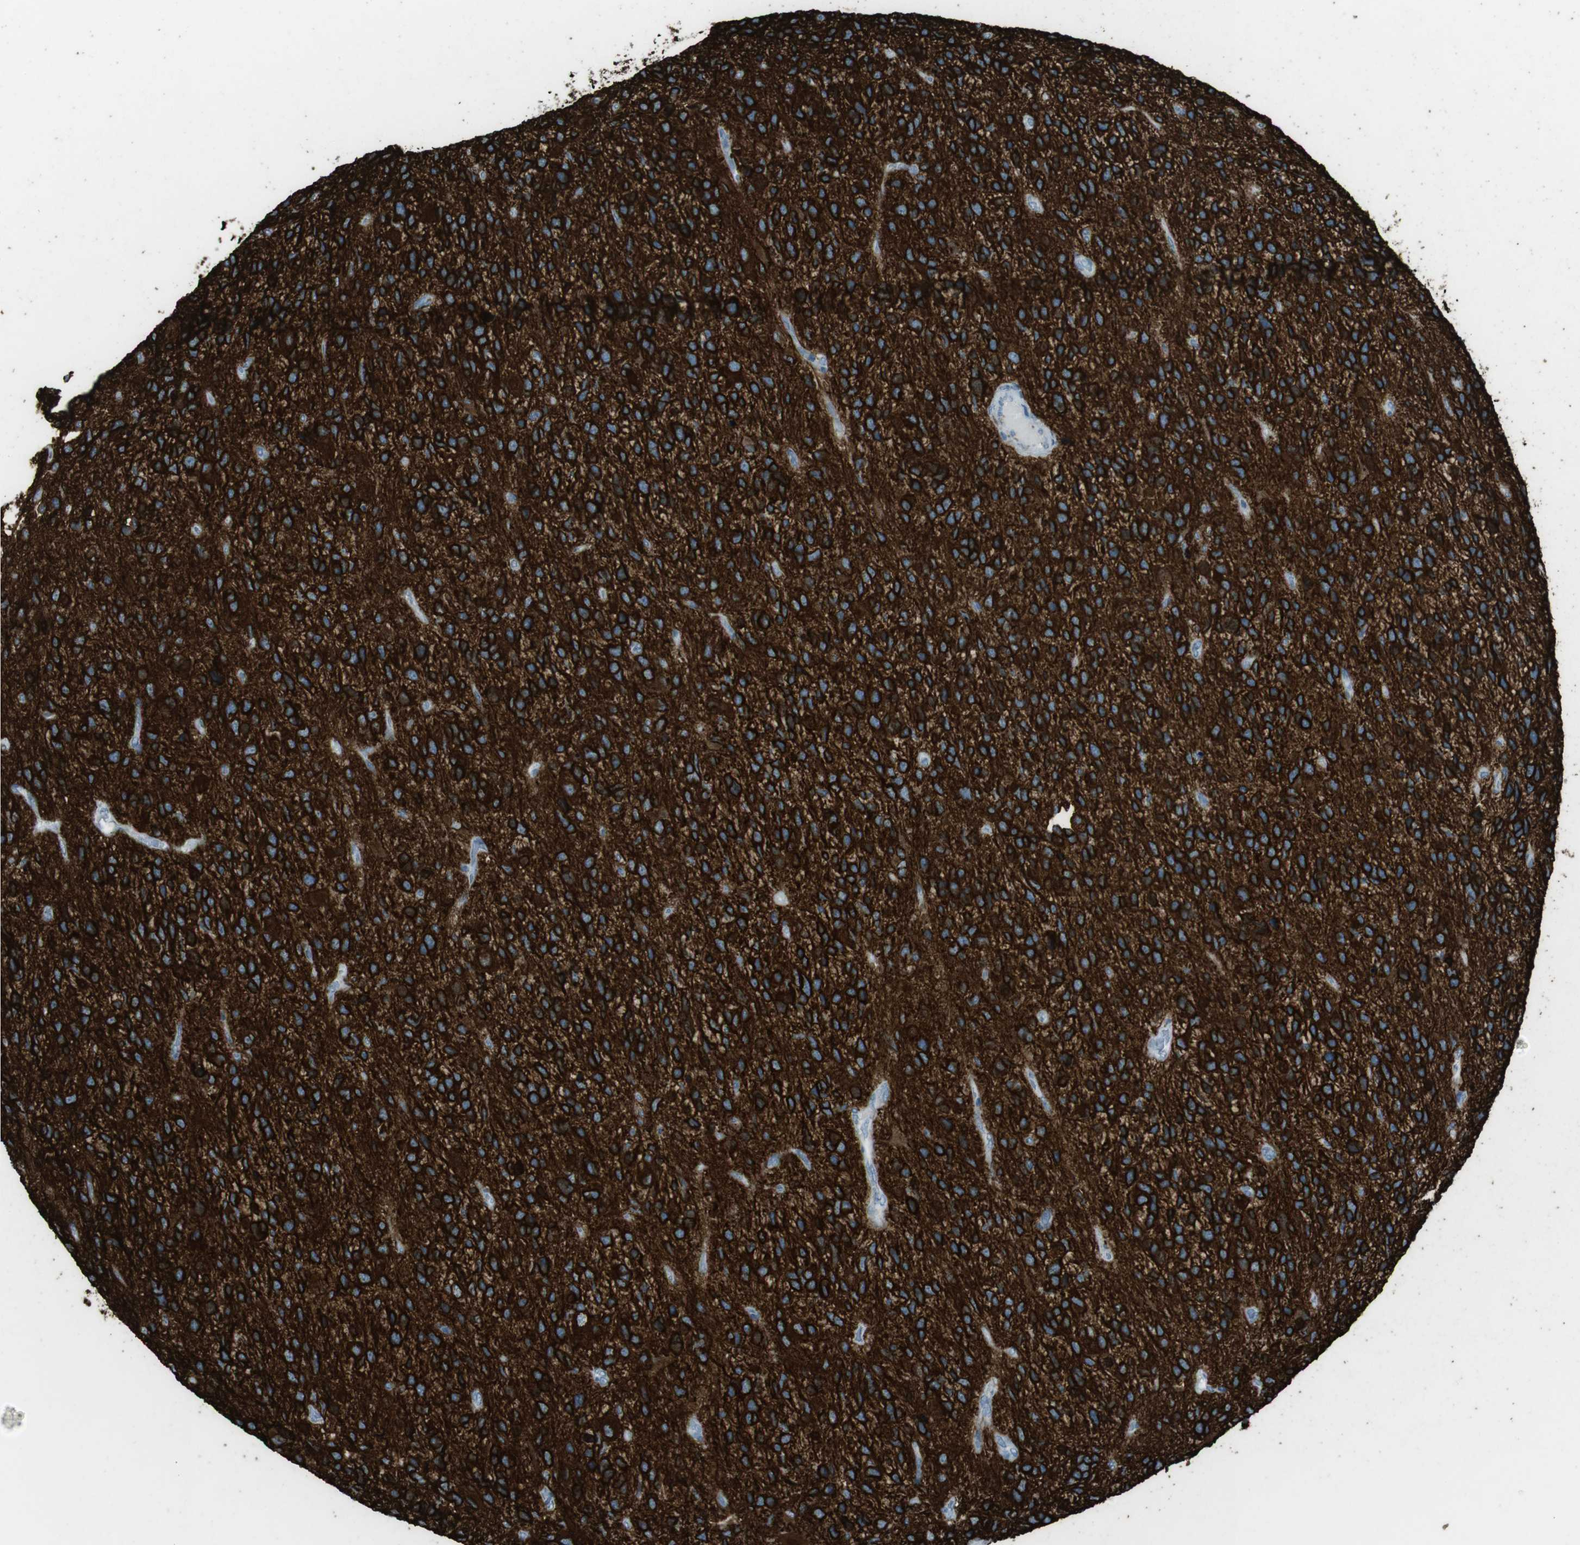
{"staining": {"intensity": "strong", "quantity": ">75%", "location": "cytoplasmic/membranous"}, "tissue": "glioma", "cell_type": "Tumor cells", "image_type": "cancer", "snomed": [{"axis": "morphology", "description": "Glioma, malignant, High grade"}, {"axis": "topography", "description": "Brain"}], "caption": "A high-resolution image shows immunohistochemistry staining of glioma, which reveals strong cytoplasmic/membranous staining in approximately >75% of tumor cells. (Stains: DAB in brown, nuclei in blue, Microscopy: brightfield microscopy at high magnification).", "gene": "TUBB2A", "patient": {"sex": "female", "age": 58}}